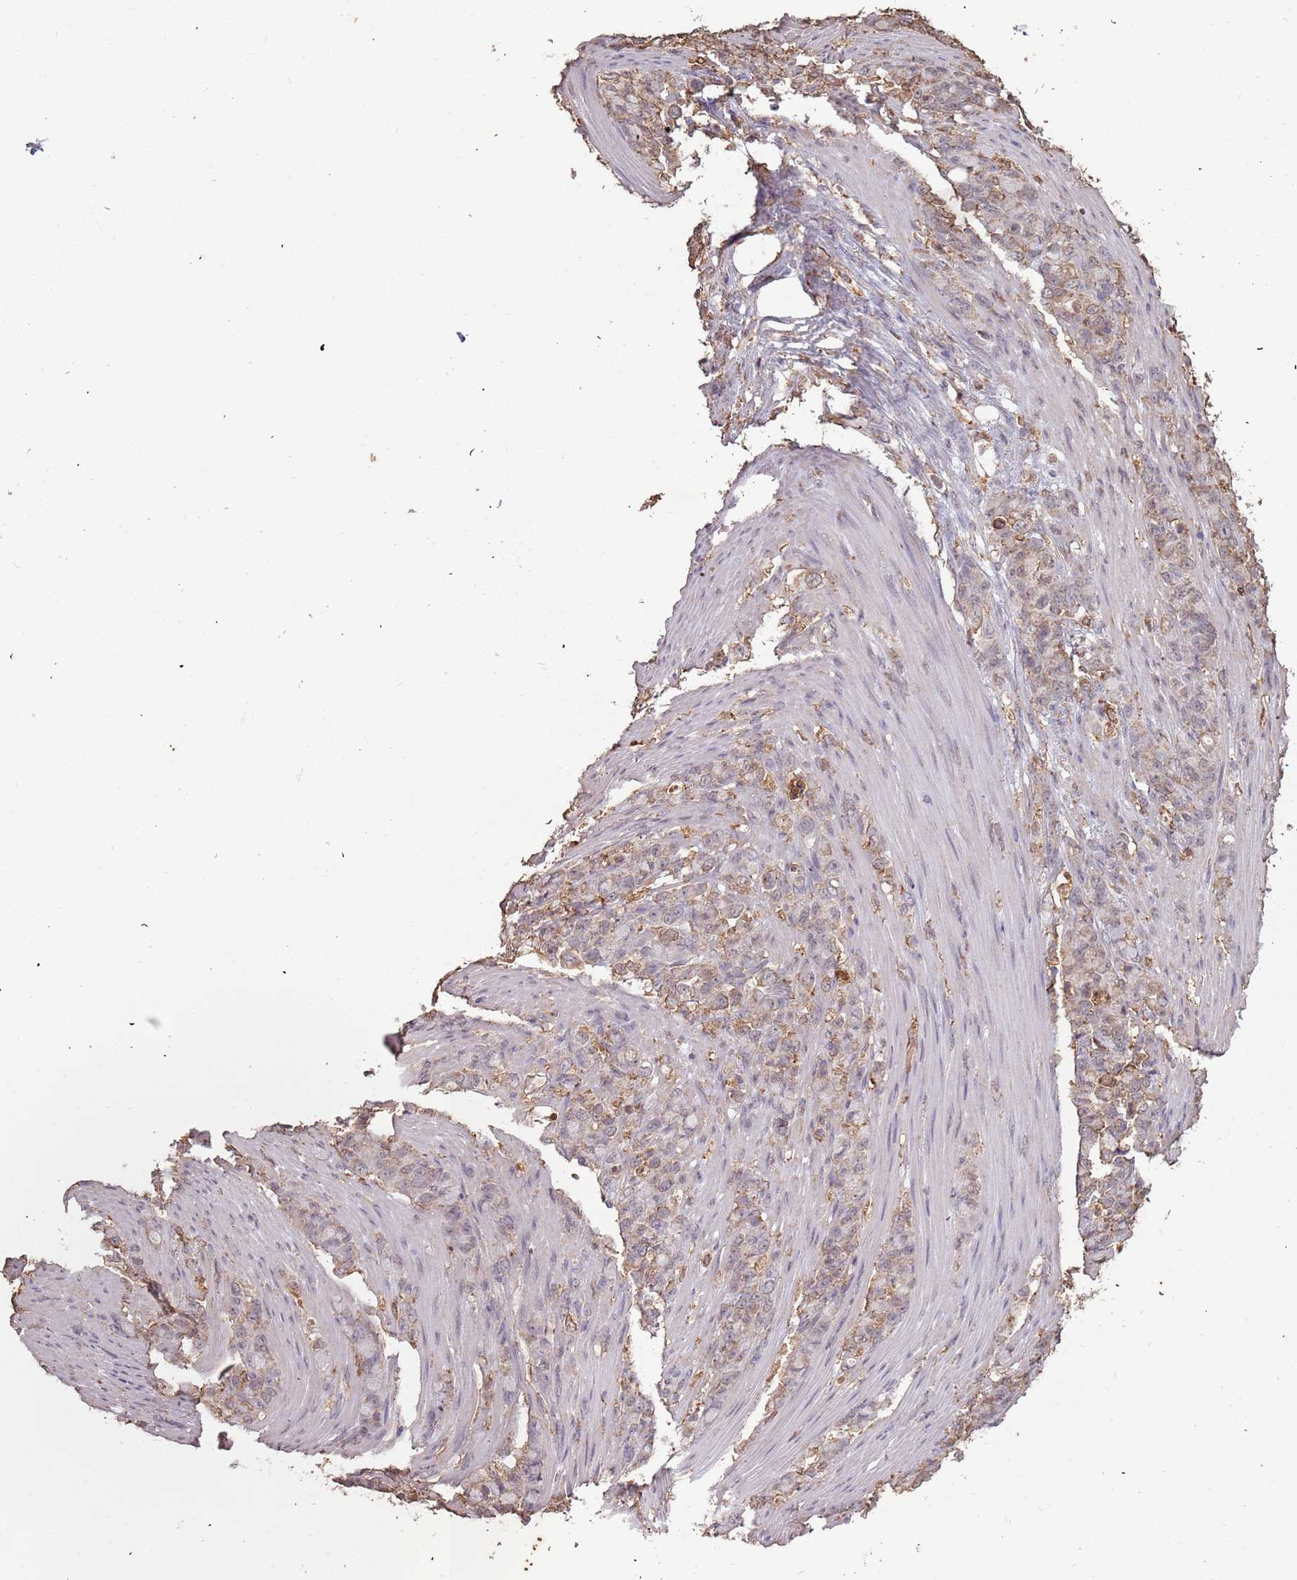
{"staining": {"intensity": "weak", "quantity": "25%-75%", "location": "cytoplasmic/membranous"}, "tissue": "stomach cancer", "cell_type": "Tumor cells", "image_type": "cancer", "snomed": [{"axis": "morphology", "description": "Normal tissue, NOS"}, {"axis": "morphology", "description": "Adenocarcinoma, NOS"}, {"axis": "topography", "description": "Stomach"}], "caption": "The micrograph displays staining of adenocarcinoma (stomach), revealing weak cytoplasmic/membranous protein staining (brown color) within tumor cells.", "gene": "ATOSB", "patient": {"sex": "female", "age": 79}}